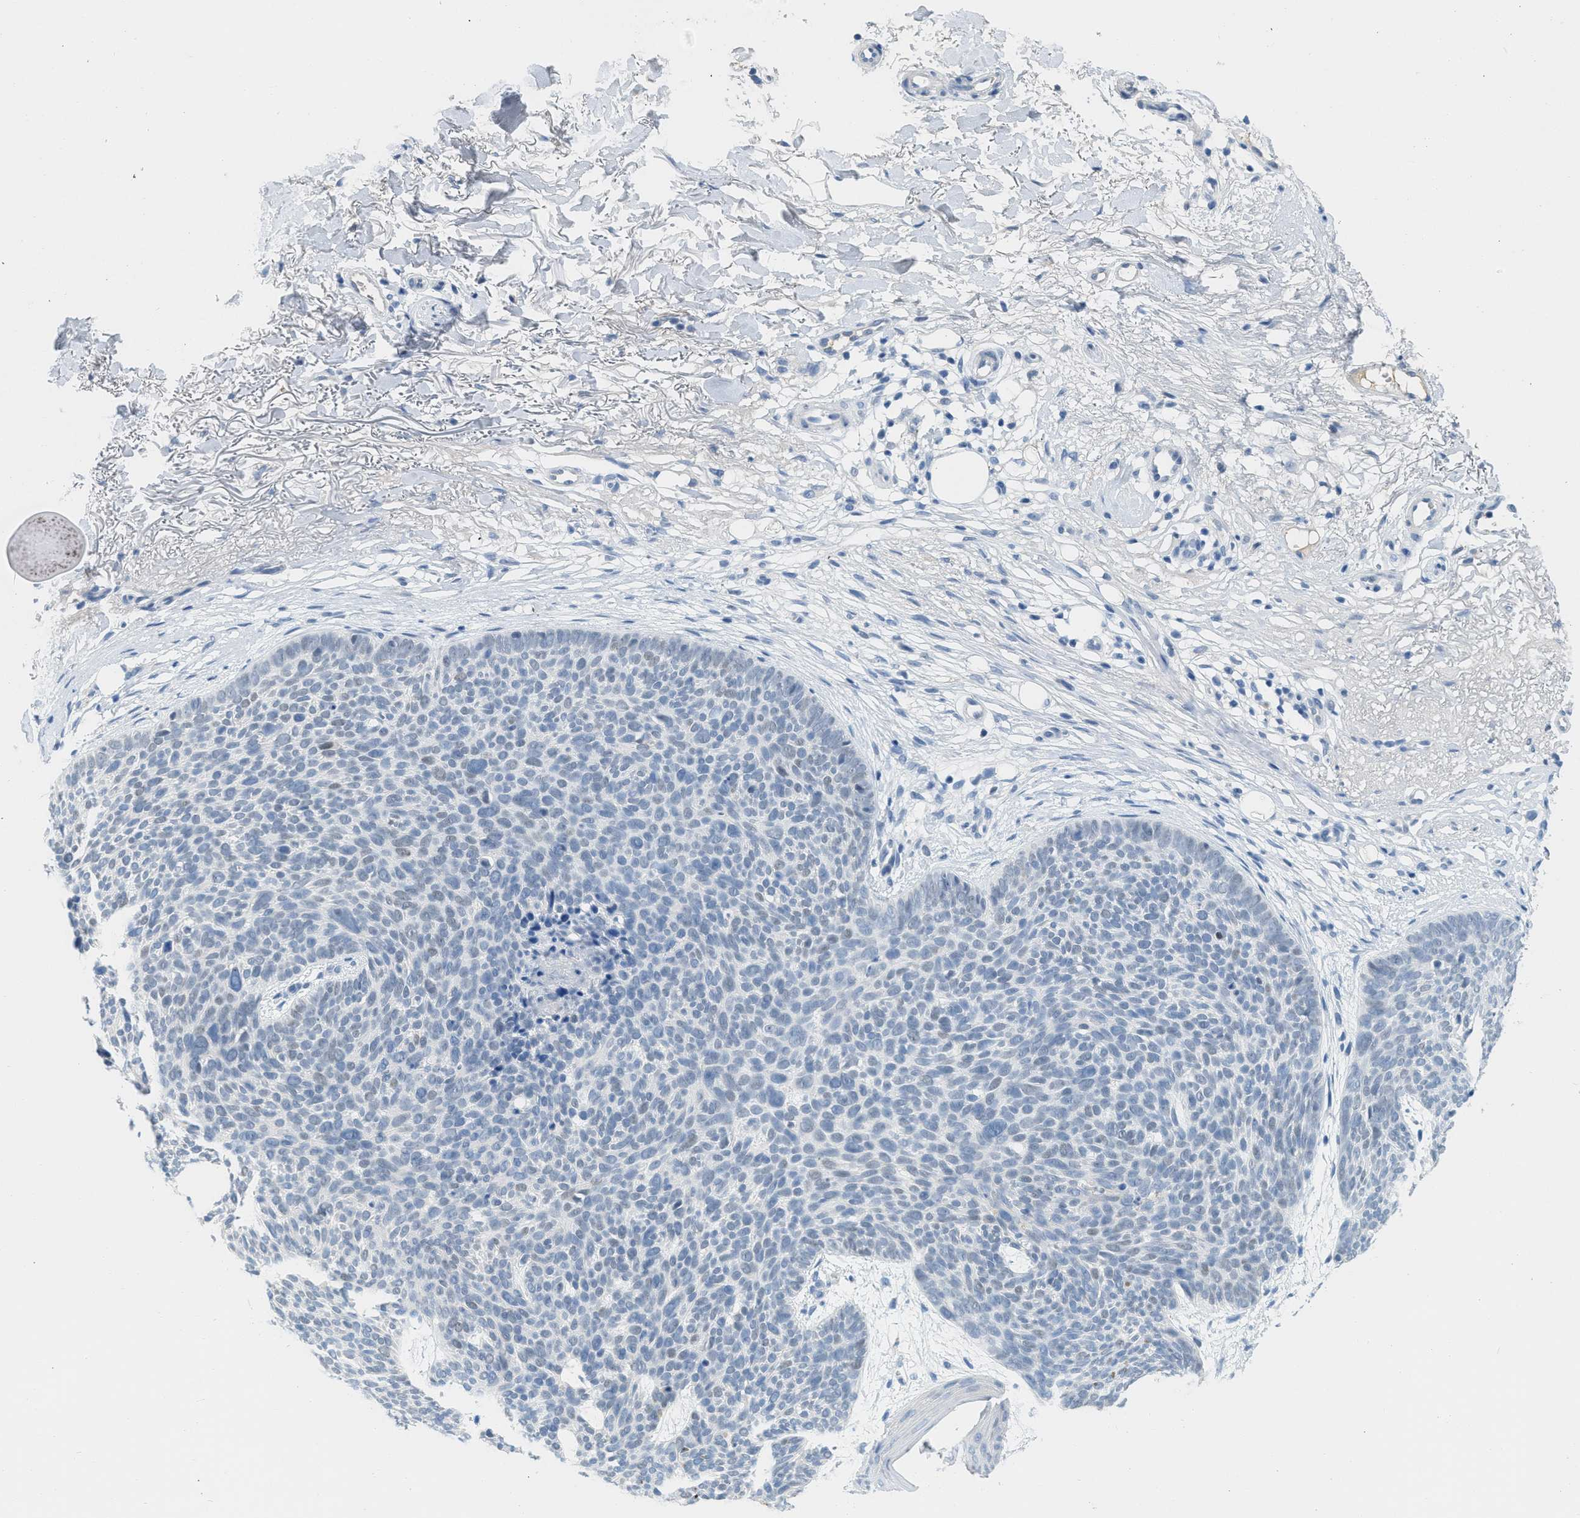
{"staining": {"intensity": "negative", "quantity": "none", "location": "none"}, "tissue": "skin cancer", "cell_type": "Tumor cells", "image_type": "cancer", "snomed": [{"axis": "morphology", "description": "Normal tissue, NOS"}, {"axis": "morphology", "description": "Basal cell carcinoma"}, {"axis": "topography", "description": "Skin"}], "caption": "Protein analysis of basal cell carcinoma (skin) displays no significant positivity in tumor cells. (Immunohistochemistry, brightfield microscopy, high magnification).", "gene": "HSF2", "patient": {"sex": "female", "age": 70}}